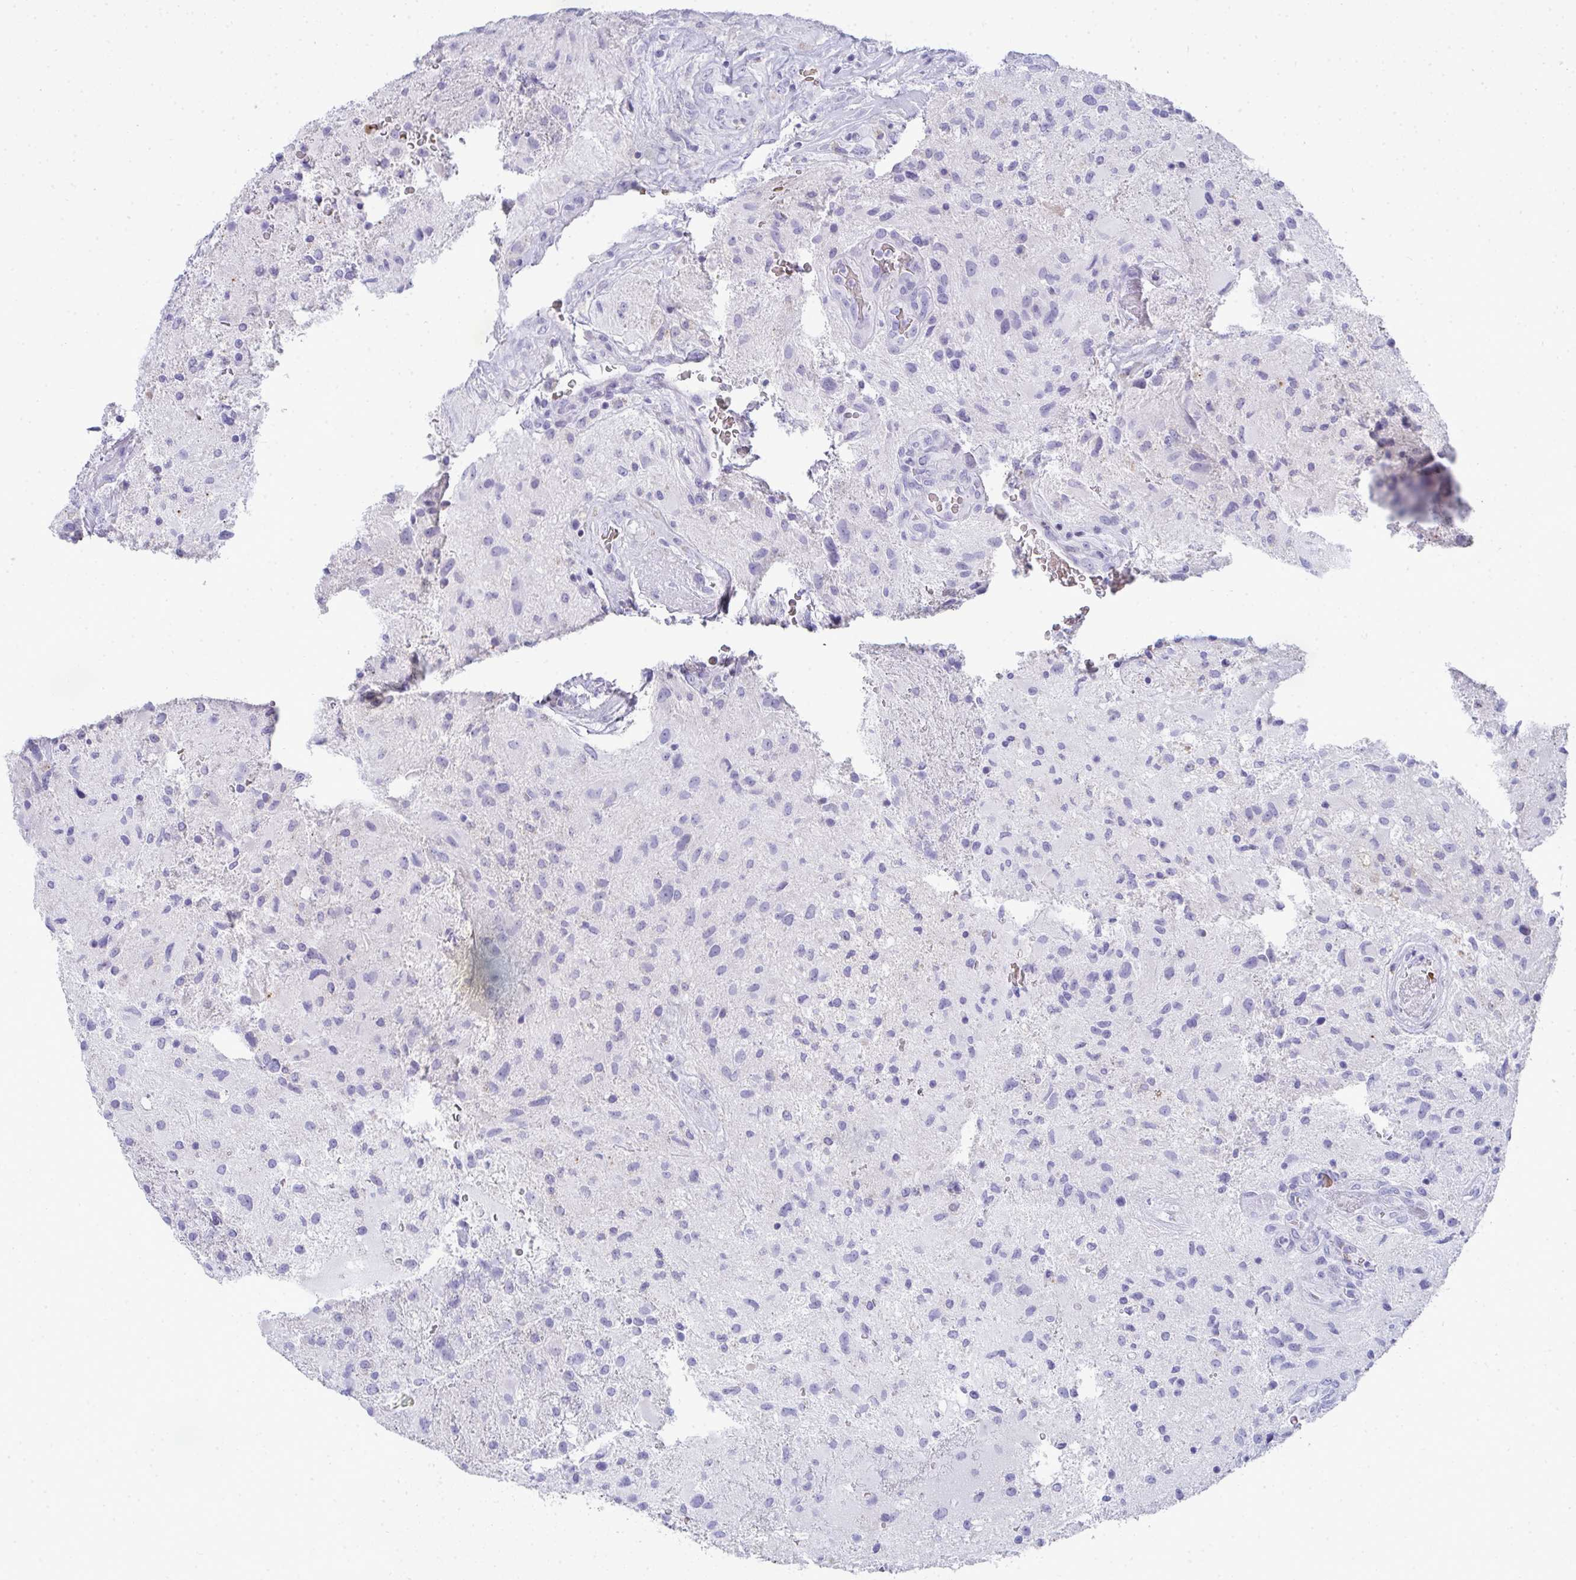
{"staining": {"intensity": "negative", "quantity": "none", "location": "none"}, "tissue": "glioma", "cell_type": "Tumor cells", "image_type": "cancer", "snomed": [{"axis": "morphology", "description": "Glioma, malignant, High grade"}, {"axis": "topography", "description": "Brain"}], "caption": "Malignant glioma (high-grade) was stained to show a protein in brown. There is no significant expression in tumor cells.", "gene": "ZNF182", "patient": {"sex": "male", "age": 53}}